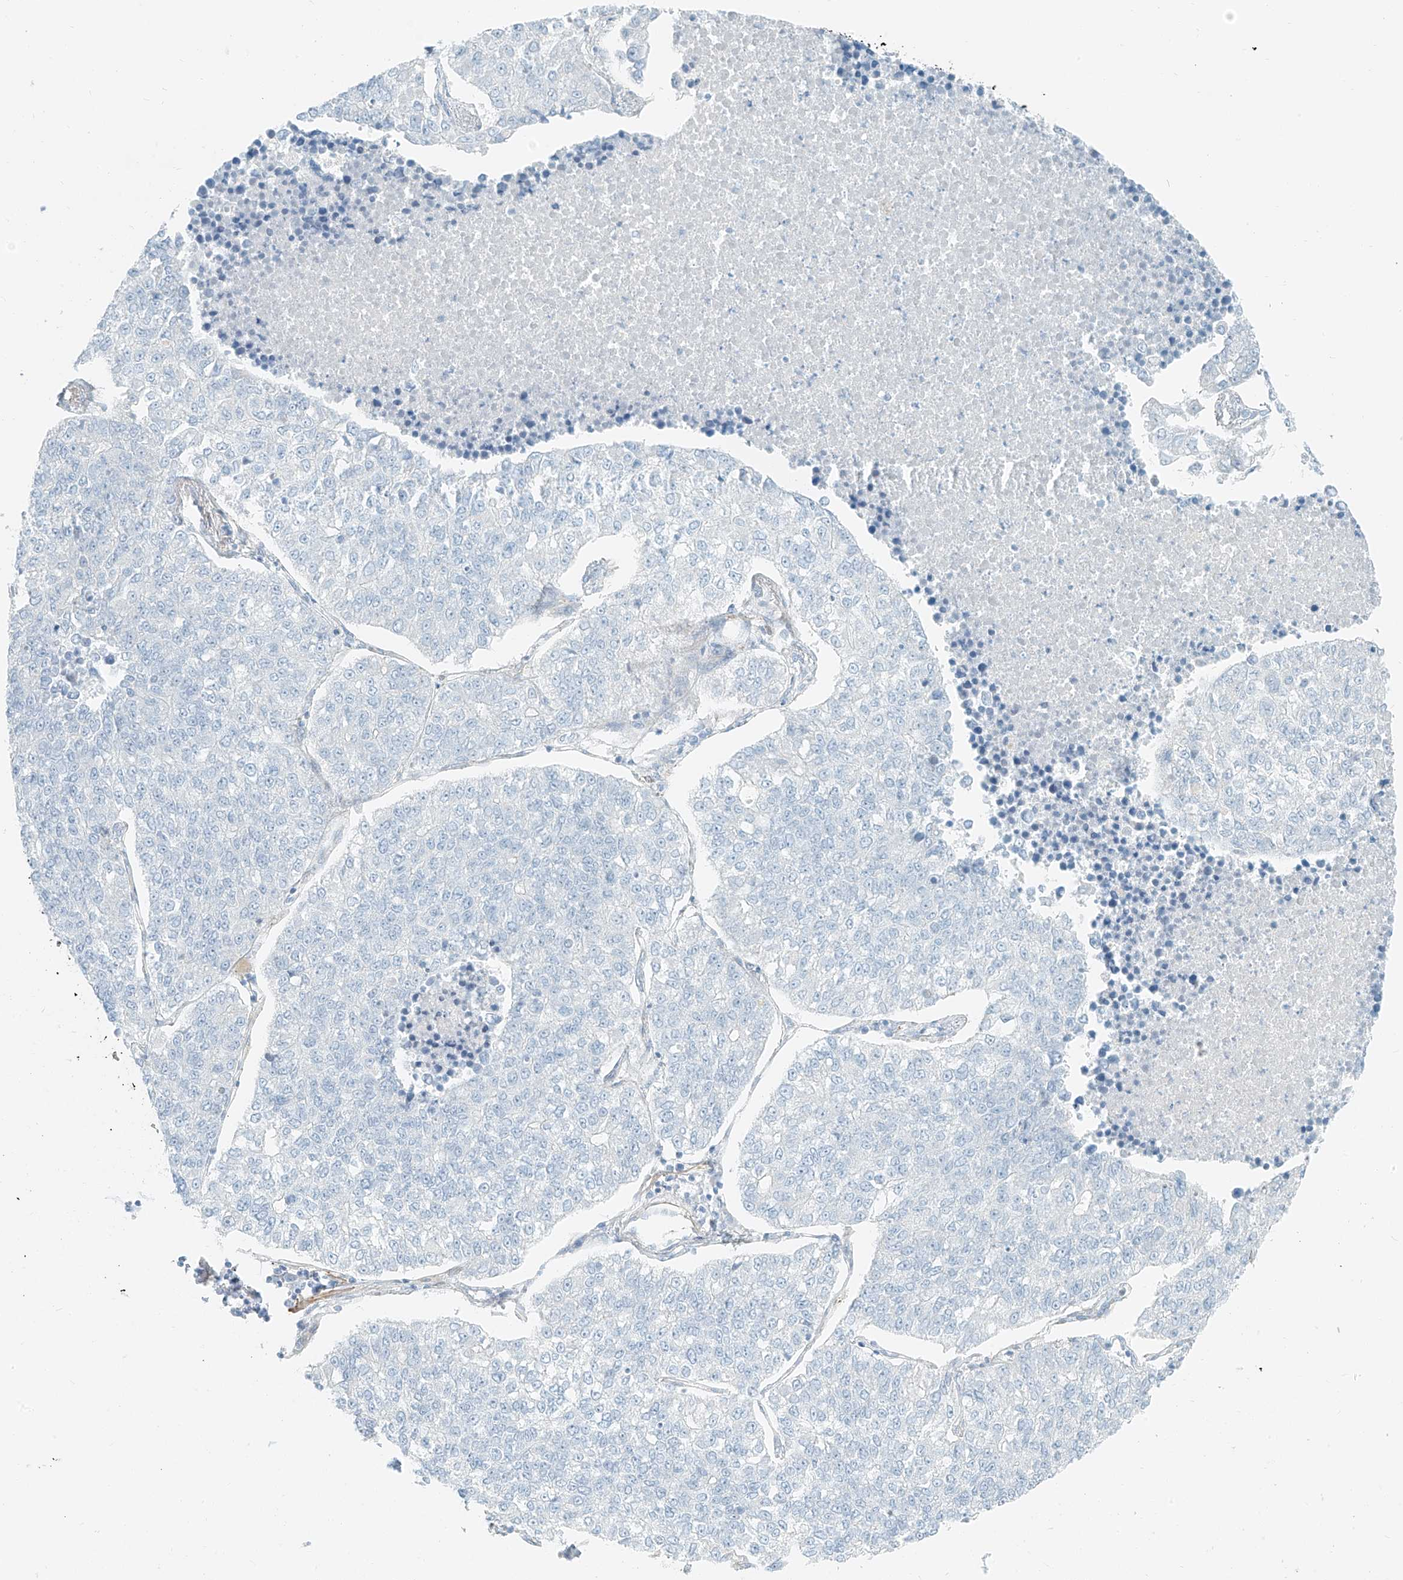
{"staining": {"intensity": "negative", "quantity": "none", "location": "none"}, "tissue": "lung cancer", "cell_type": "Tumor cells", "image_type": "cancer", "snomed": [{"axis": "morphology", "description": "Adenocarcinoma, NOS"}, {"axis": "topography", "description": "Lung"}], "caption": "Immunohistochemical staining of human lung cancer shows no significant positivity in tumor cells.", "gene": "SMCP", "patient": {"sex": "male", "age": 49}}